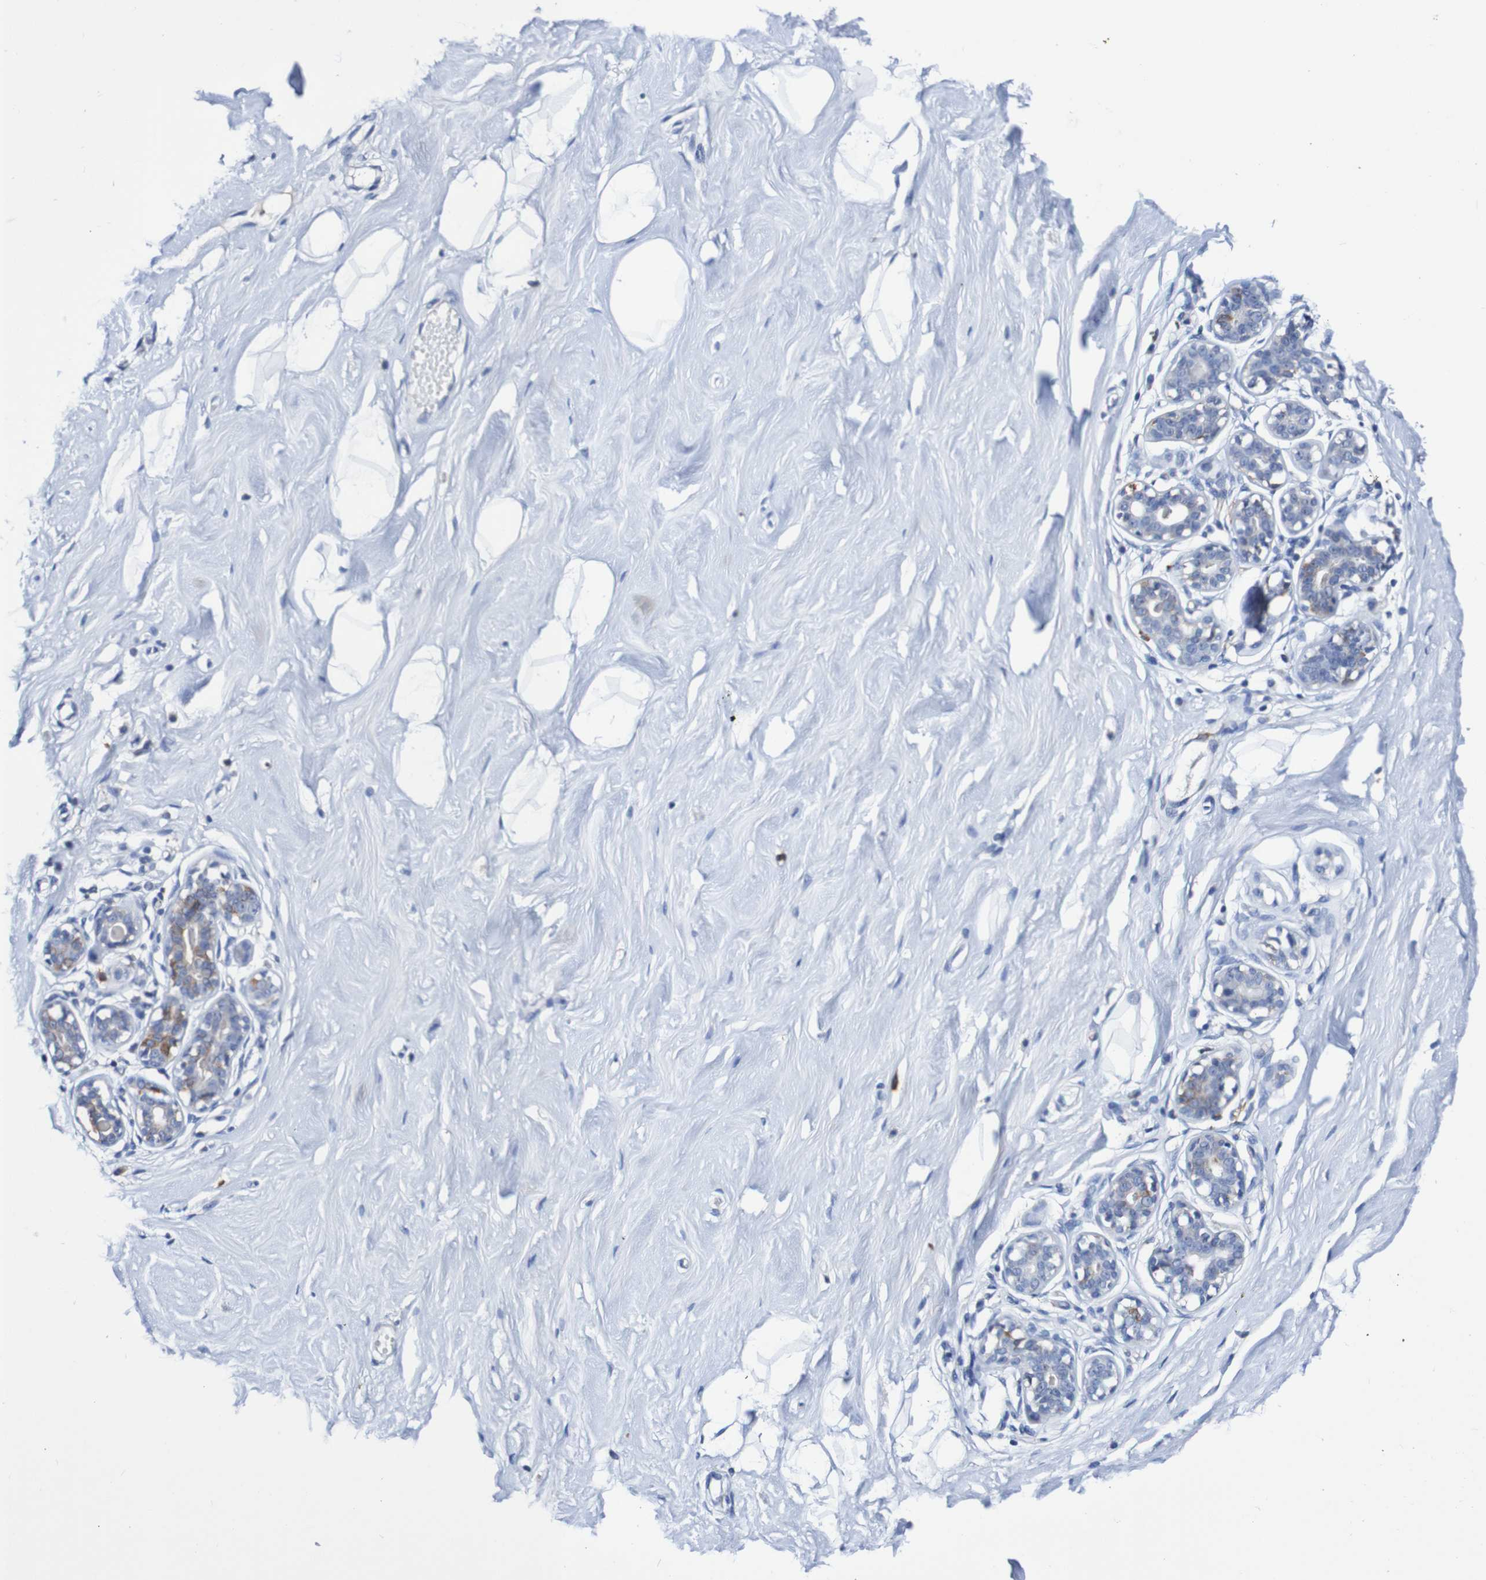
{"staining": {"intensity": "negative", "quantity": "none", "location": "none"}, "tissue": "breast", "cell_type": "Adipocytes", "image_type": "normal", "snomed": [{"axis": "morphology", "description": "Normal tissue, NOS"}, {"axis": "topography", "description": "Breast"}], "caption": "Adipocytes are negative for brown protein staining in benign breast.", "gene": "SEZ6", "patient": {"sex": "female", "age": 23}}